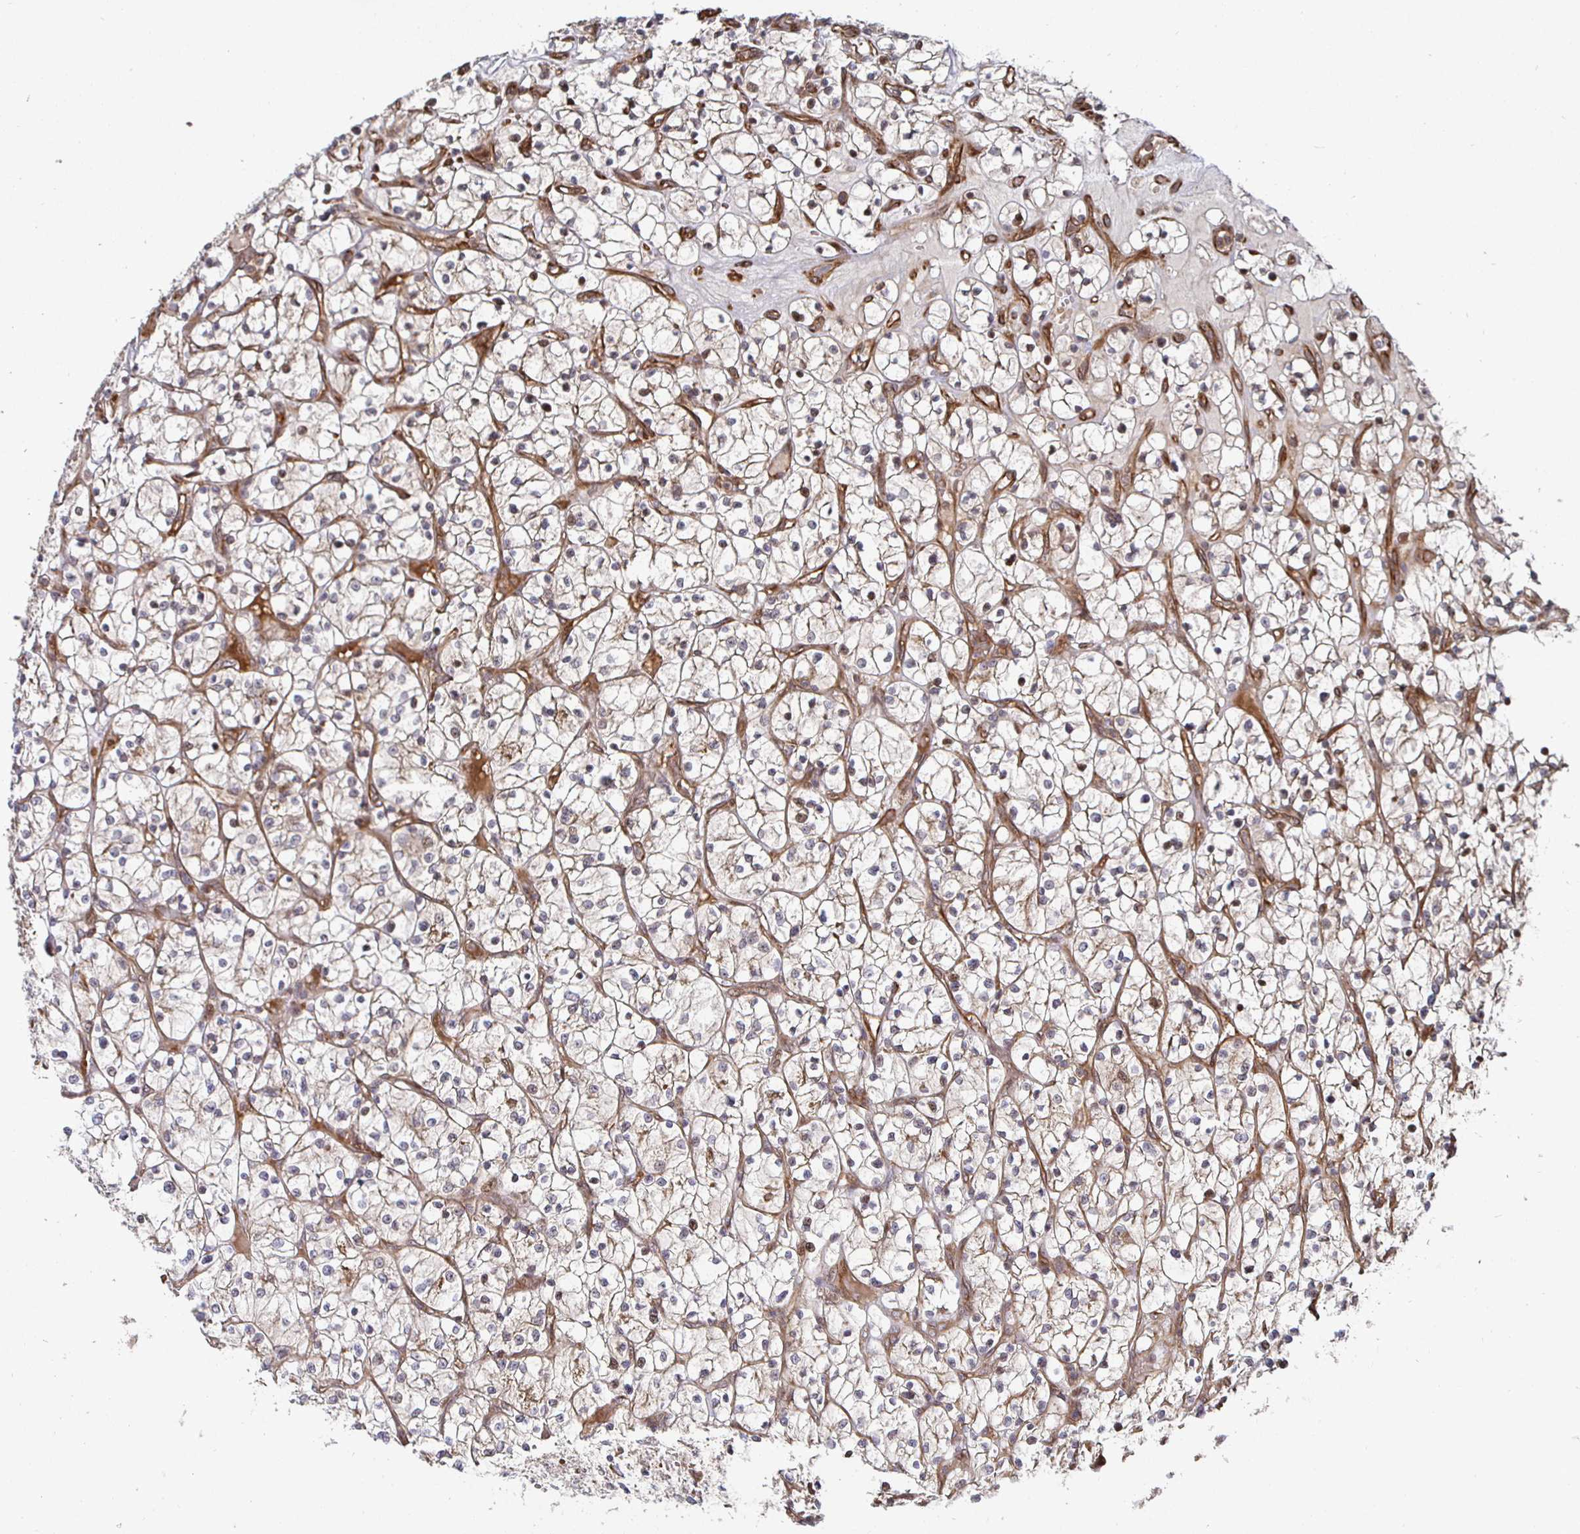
{"staining": {"intensity": "weak", "quantity": "<25%", "location": "cytoplasmic/membranous"}, "tissue": "renal cancer", "cell_type": "Tumor cells", "image_type": "cancer", "snomed": [{"axis": "morphology", "description": "Adenocarcinoma, NOS"}, {"axis": "topography", "description": "Kidney"}], "caption": "A photomicrograph of renal cancer stained for a protein displays no brown staining in tumor cells.", "gene": "TBKBP1", "patient": {"sex": "female", "age": 64}}